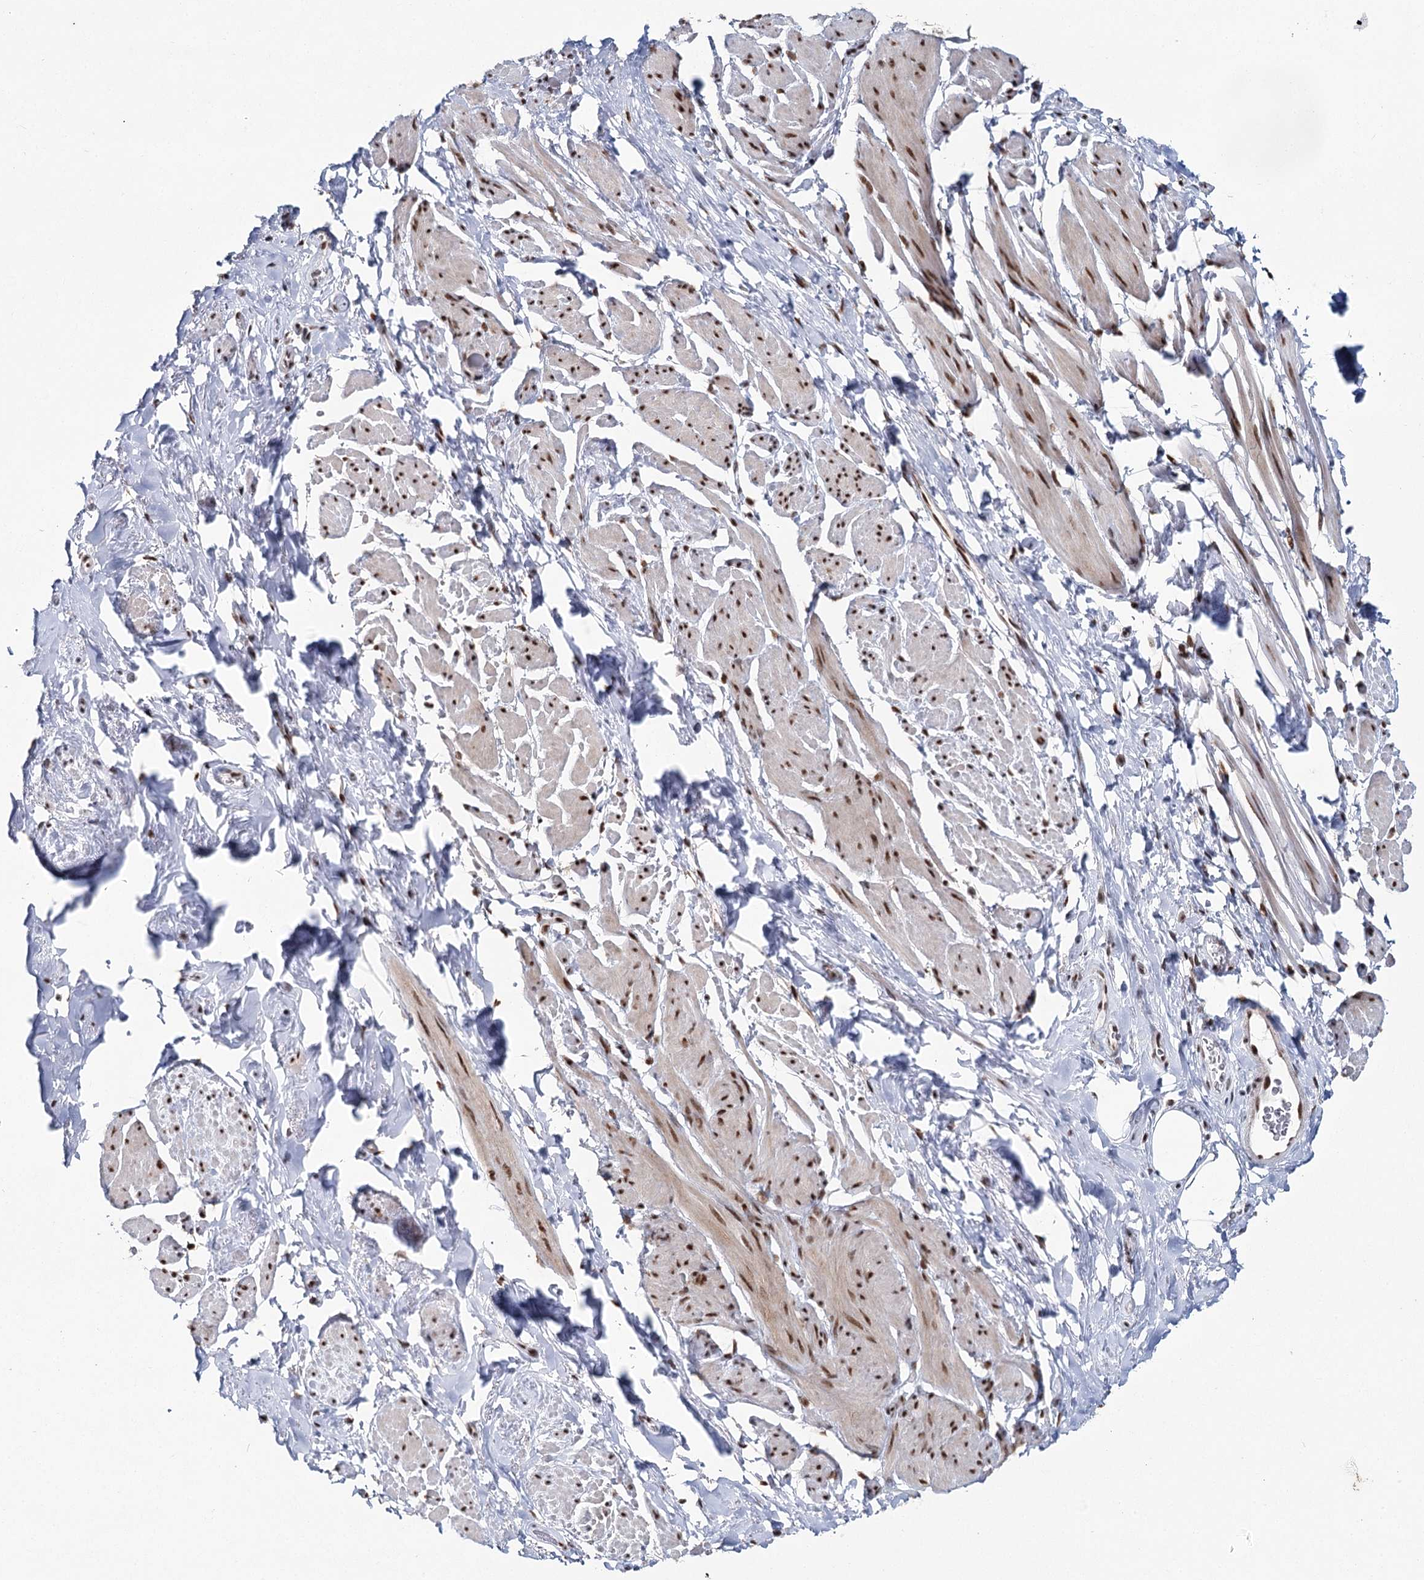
{"staining": {"intensity": "strong", "quantity": ">75%", "location": "nuclear"}, "tissue": "smooth muscle", "cell_type": "Smooth muscle cells", "image_type": "normal", "snomed": [{"axis": "morphology", "description": "Normal tissue, NOS"}, {"axis": "topography", "description": "Smooth muscle"}, {"axis": "topography", "description": "Peripheral nerve tissue"}], "caption": "Immunohistochemistry (DAB) staining of normal smooth muscle exhibits strong nuclear protein expression in about >75% of smooth muscle cells.", "gene": "SCAF8", "patient": {"sex": "male", "age": 69}}